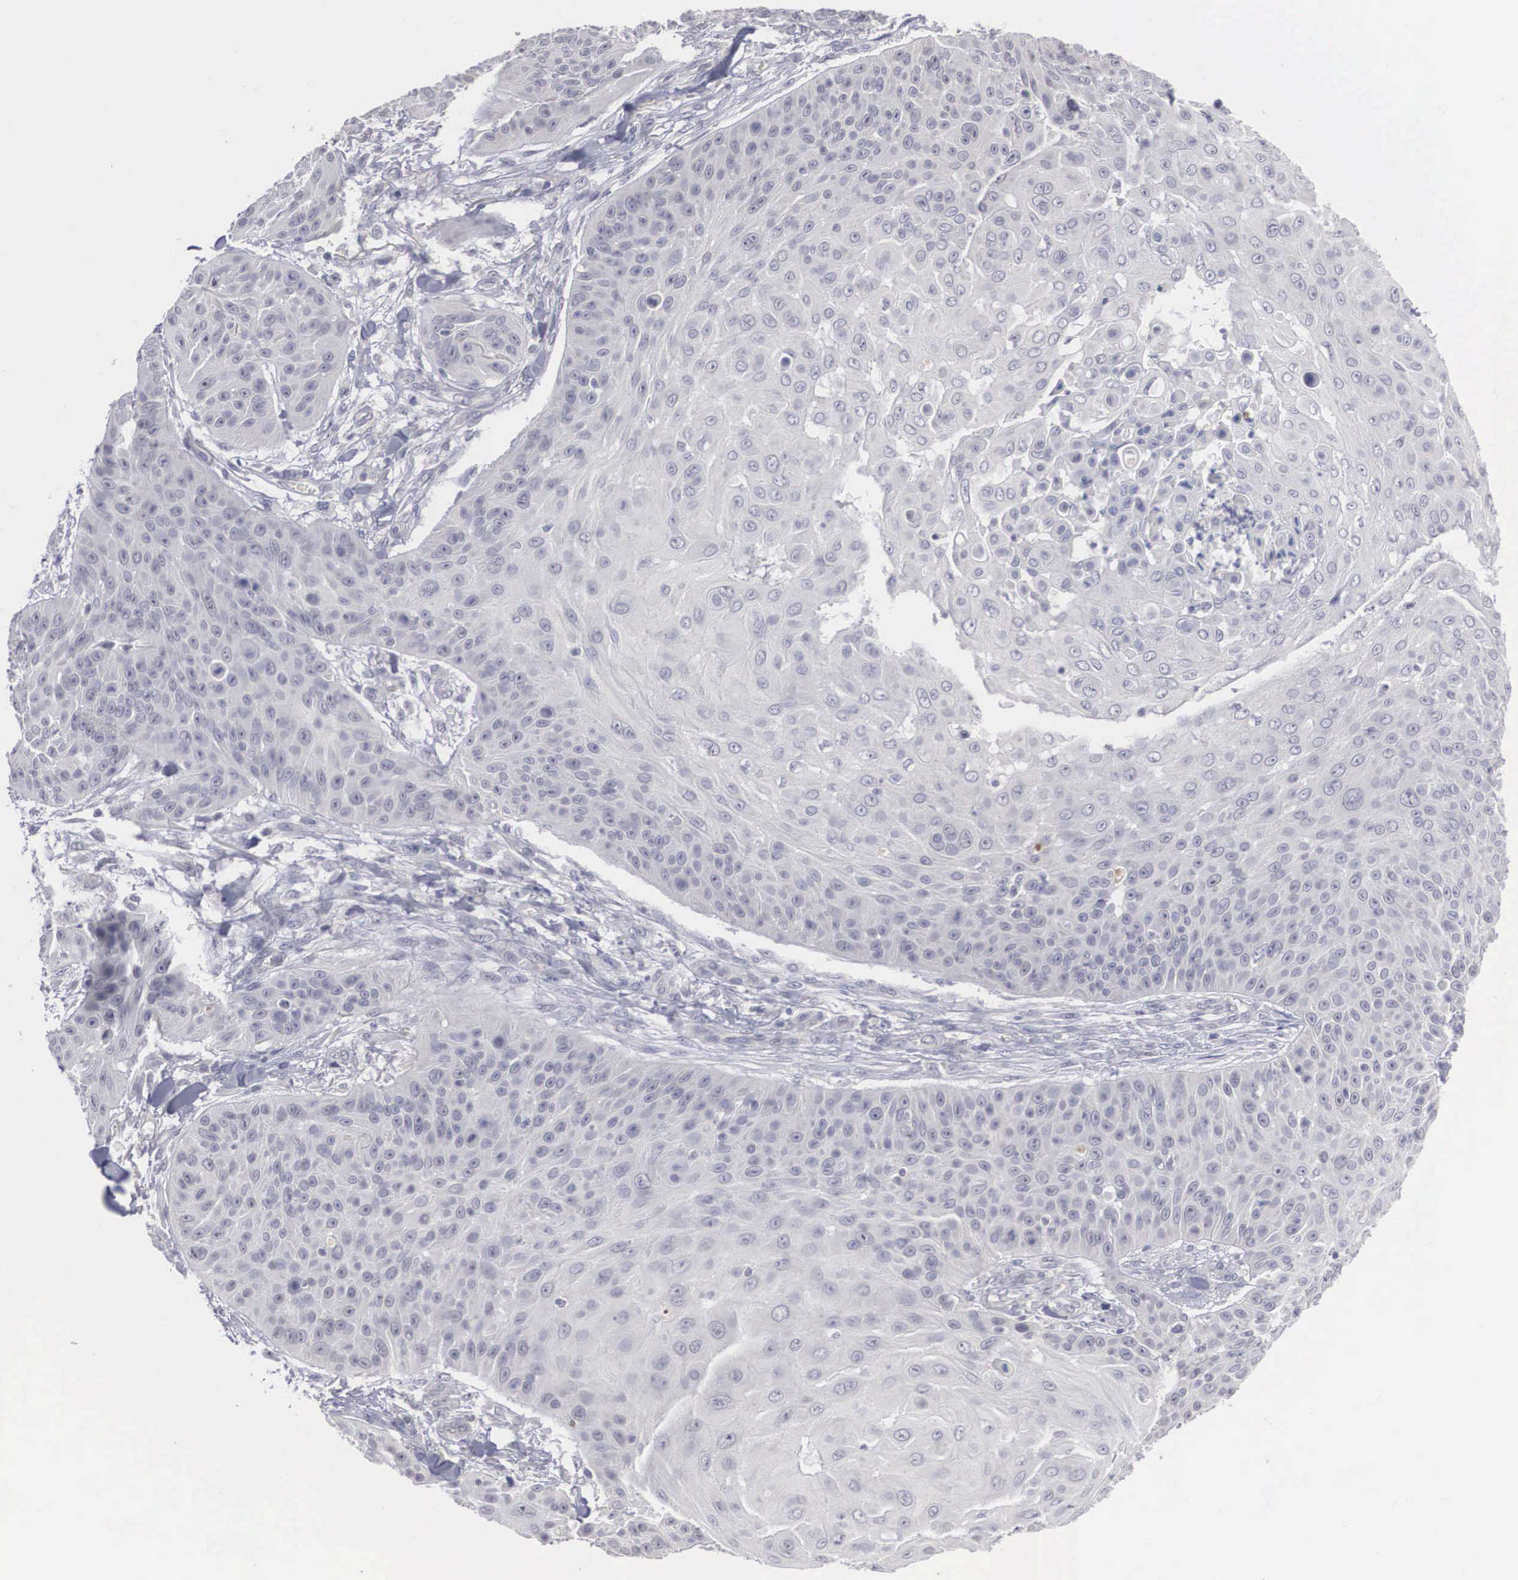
{"staining": {"intensity": "negative", "quantity": "none", "location": "none"}, "tissue": "skin cancer", "cell_type": "Tumor cells", "image_type": "cancer", "snomed": [{"axis": "morphology", "description": "Squamous cell carcinoma, NOS"}, {"axis": "topography", "description": "Skin"}], "caption": "Tumor cells show no significant positivity in skin cancer (squamous cell carcinoma).", "gene": "WDR89", "patient": {"sex": "male", "age": 82}}